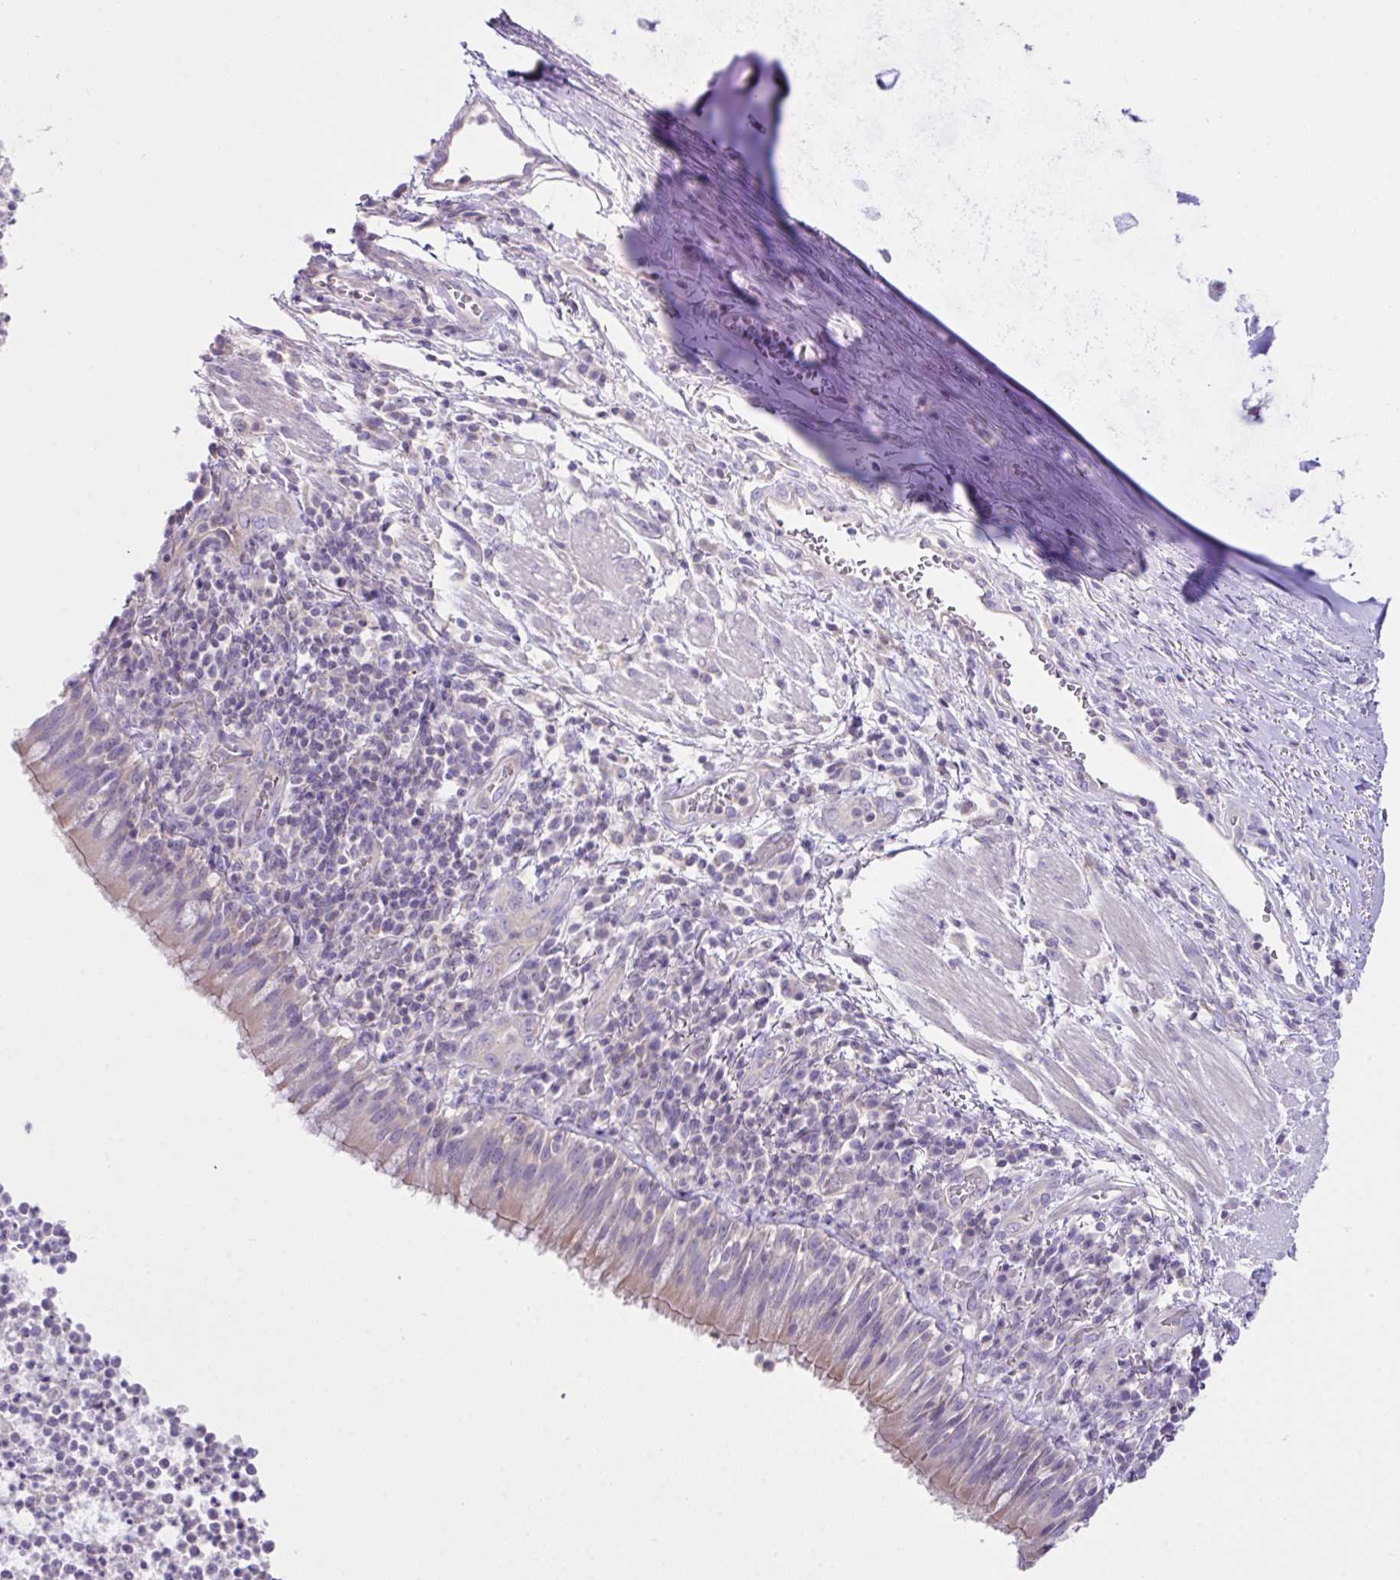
{"staining": {"intensity": "moderate", "quantity": "25%-75%", "location": "cytoplasmic/membranous"}, "tissue": "bronchus", "cell_type": "Respiratory epithelial cells", "image_type": "normal", "snomed": [{"axis": "morphology", "description": "Normal tissue, NOS"}, {"axis": "topography", "description": "Cartilage tissue"}, {"axis": "topography", "description": "Bronchus"}], "caption": "Moderate cytoplasmic/membranous positivity for a protein is present in about 25%-75% of respiratory epithelial cells of benign bronchus using immunohistochemistry (IHC).", "gene": "D2HGDH", "patient": {"sex": "male", "age": 56}}